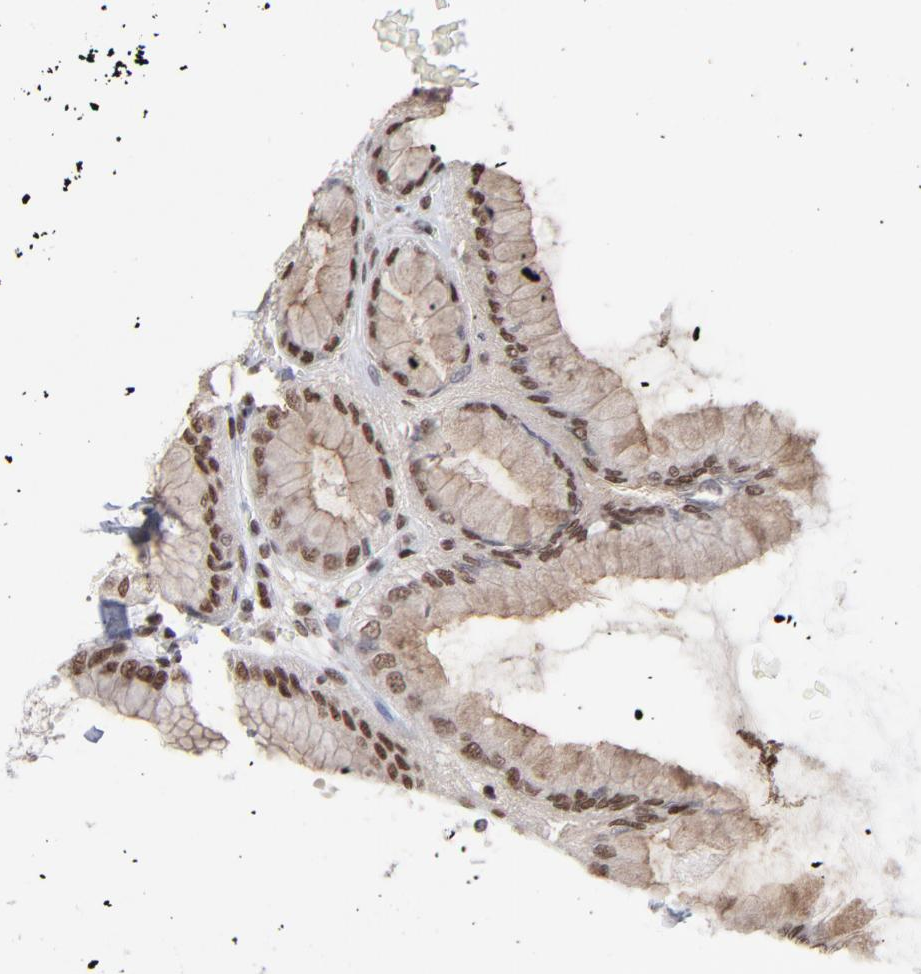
{"staining": {"intensity": "strong", "quantity": ">75%", "location": "cytoplasmic/membranous,nuclear"}, "tissue": "stomach", "cell_type": "Glandular cells", "image_type": "normal", "snomed": [{"axis": "morphology", "description": "Normal tissue, NOS"}, {"axis": "topography", "description": "Stomach, upper"}], "caption": "Immunohistochemistry (IHC) staining of unremarkable stomach, which exhibits high levels of strong cytoplasmic/membranous,nuclear positivity in about >75% of glandular cells indicating strong cytoplasmic/membranous,nuclear protein staining. The staining was performed using DAB (3,3'-diaminobenzidine) (brown) for protein detection and nuclei were counterstained in hematoxylin (blue).", "gene": "ZNF3", "patient": {"sex": "female", "age": 56}}